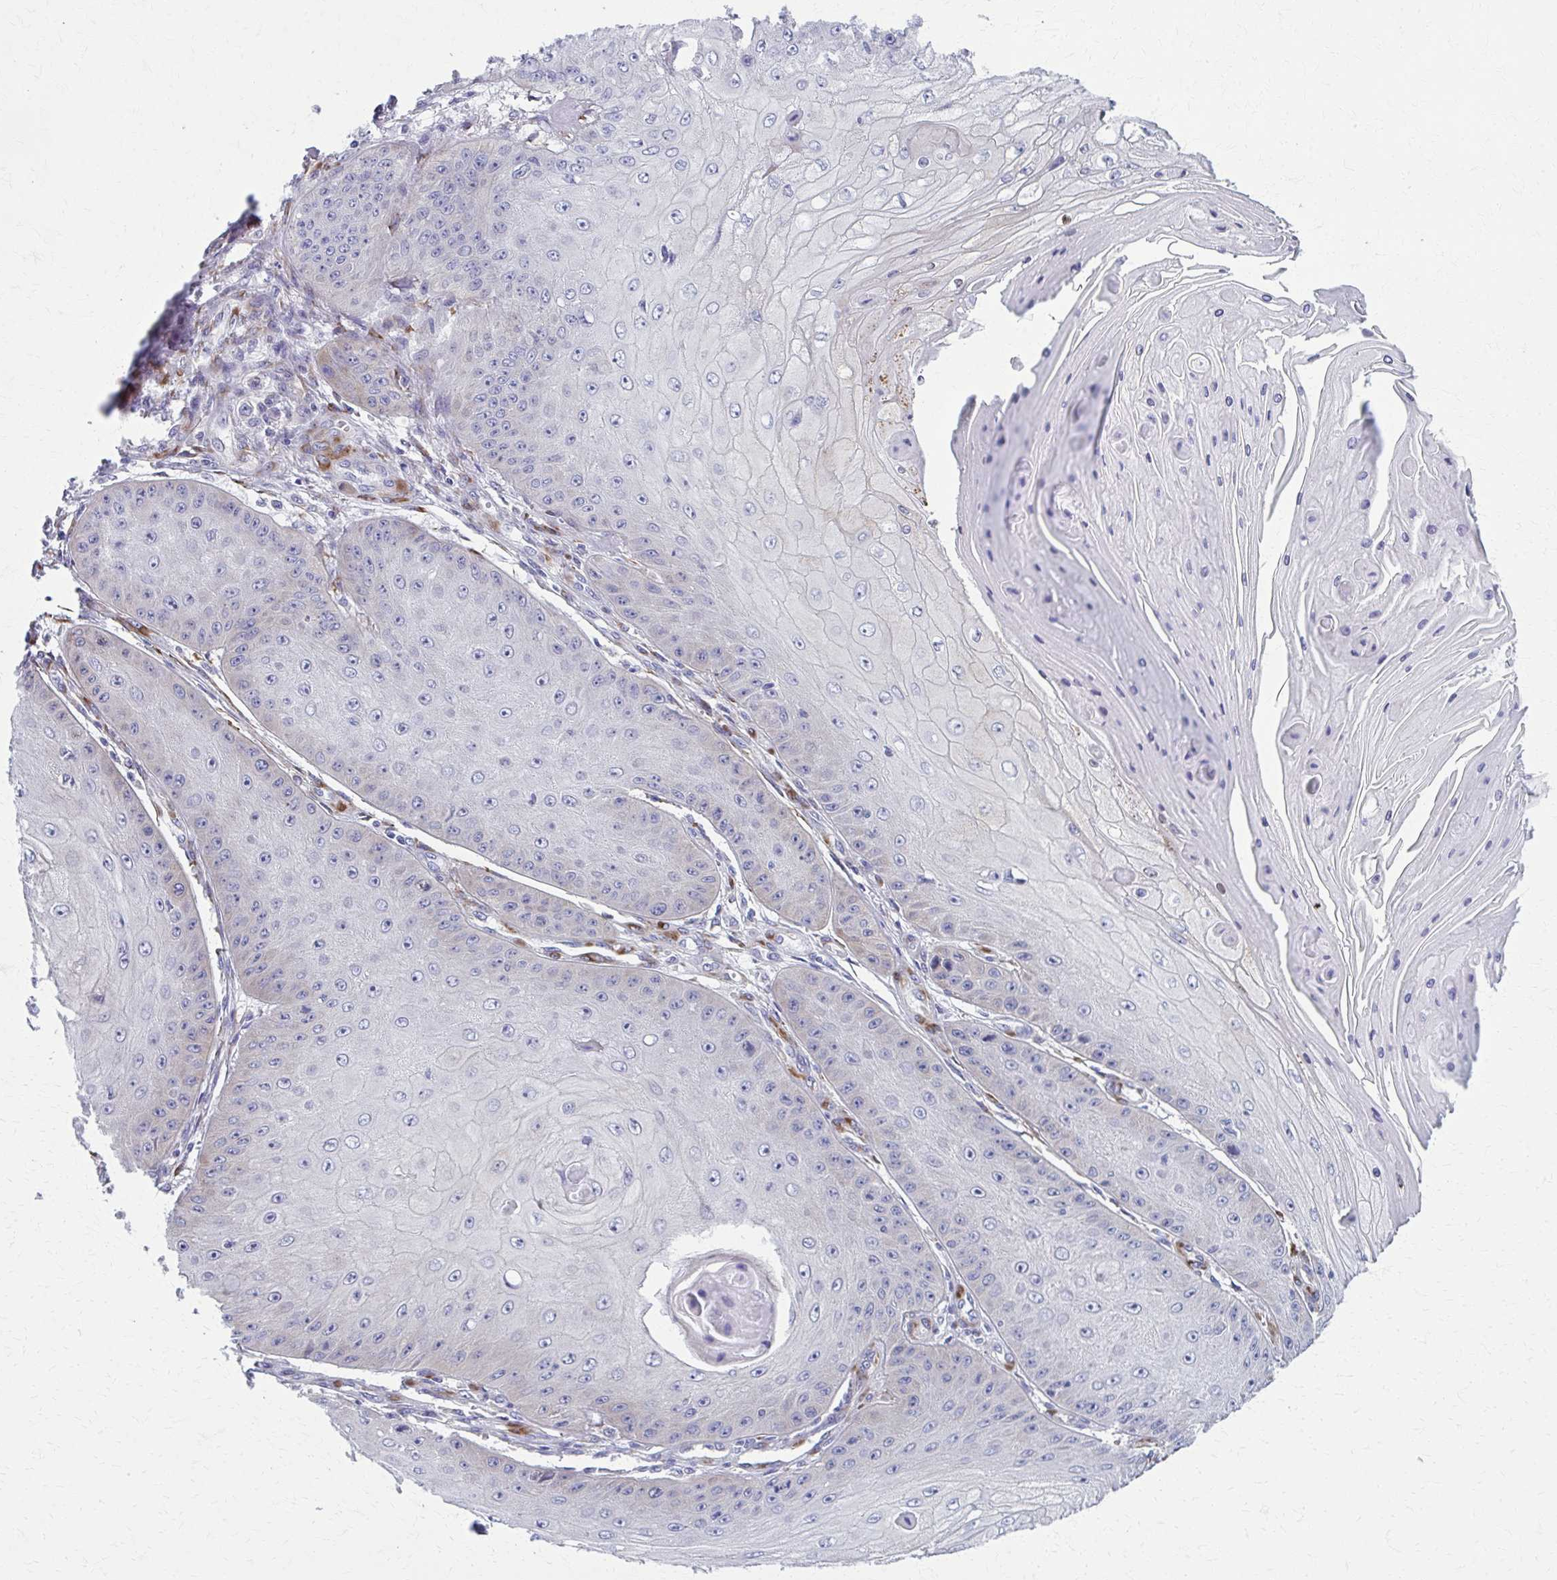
{"staining": {"intensity": "negative", "quantity": "none", "location": "none"}, "tissue": "skin cancer", "cell_type": "Tumor cells", "image_type": "cancer", "snomed": [{"axis": "morphology", "description": "Squamous cell carcinoma, NOS"}, {"axis": "topography", "description": "Skin"}], "caption": "The image demonstrates no staining of tumor cells in skin squamous cell carcinoma.", "gene": "SPATS2L", "patient": {"sex": "male", "age": 70}}